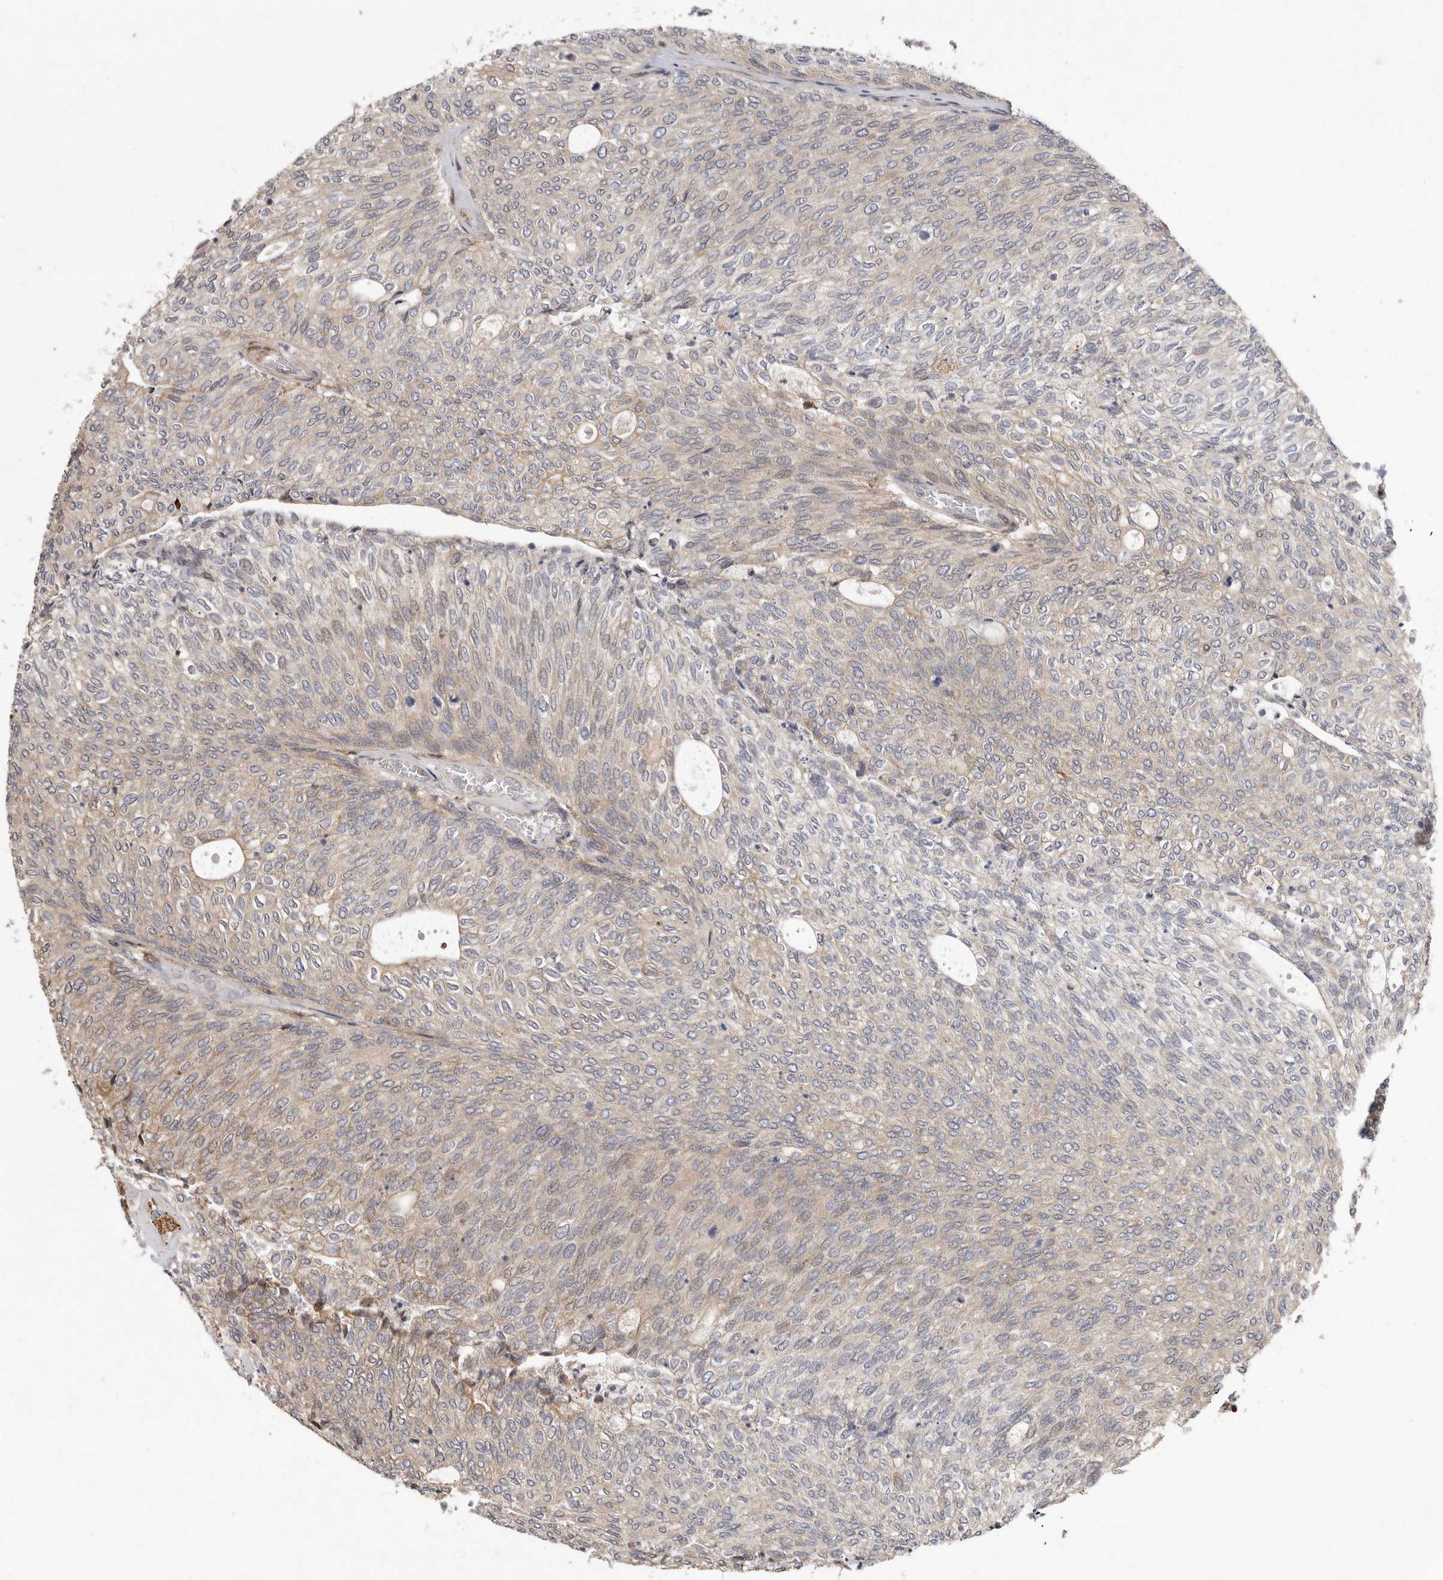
{"staining": {"intensity": "weak", "quantity": "25%-75%", "location": "cytoplasmic/membranous"}, "tissue": "urothelial cancer", "cell_type": "Tumor cells", "image_type": "cancer", "snomed": [{"axis": "morphology", "description": "Urothelial carcinoma, Low grade"}, {"axis": "topography", "description": "Urinary bladder"}], "caption": "High-magnification brightfield microscopy of urothelial cancer stained with DAB (brown) and counterstained with hematoxylin (blue). tumor cells exhibit weak cytoplasmic/membranous positivity is appreciated in about25%-75% of cells.", "gene": "RRM2B", "patient": {"sex": "female", "age": 79}}